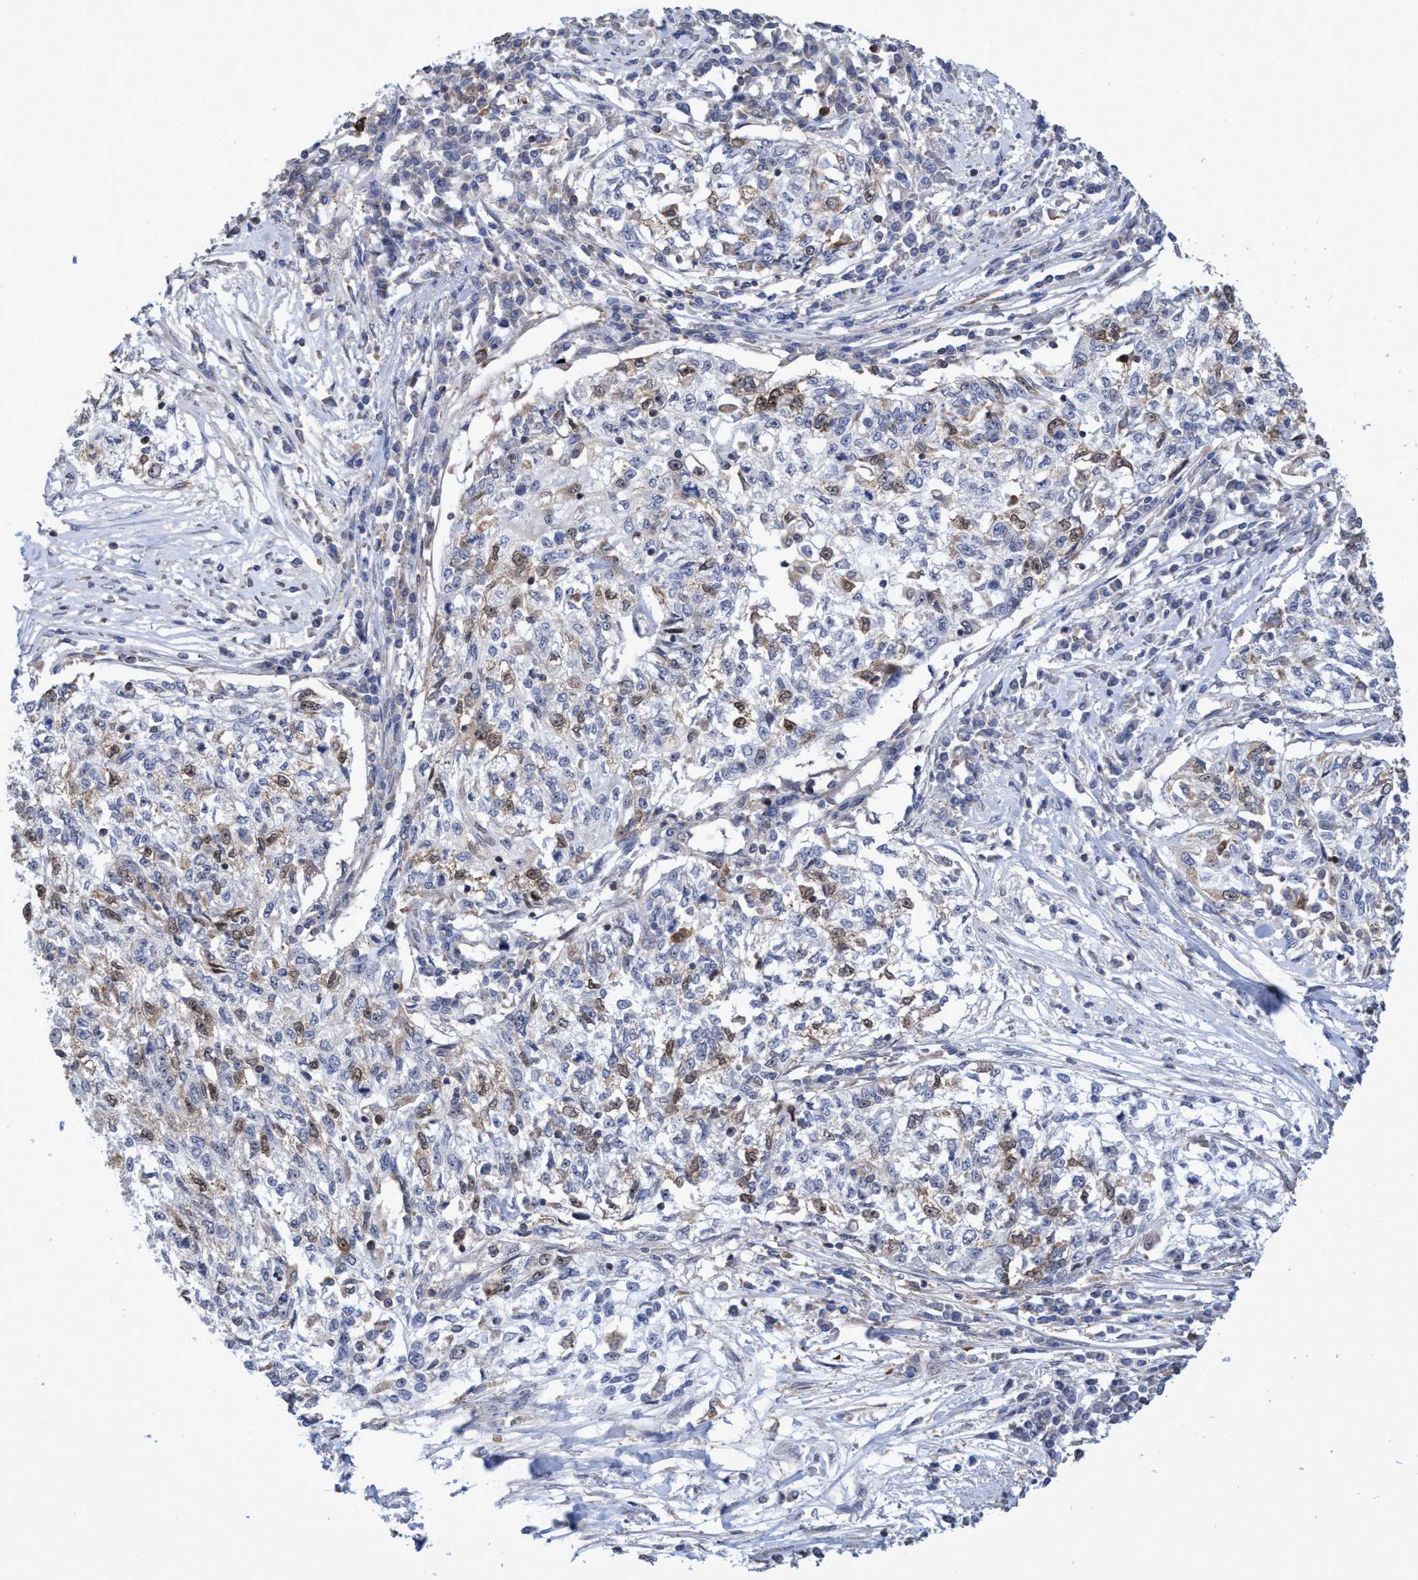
{"staining": {"intensity": "weak", "quantity": "25%-75%", "location": "cytoplasmic/membranous,nuclear"}, "tissue": "cervical cancer", "cell_type": "Tumor cells", "image_type": "cancer", "snomed": [{"axis": "morphology", "description": "Squamous cell carcinoma, NOS"}, {"axis": "topography", "description": "Cervix"}], "caption": "Immunohistochemical staining of human squamous cell carcinoma (cervical) demonstrates low levels of weak cytoplasmic/membranous and nuclear protein staining in approximately 25%-75% of tumor cells.", "gene": "SLBP", "patient": {"sex": "female", "age": 57}}